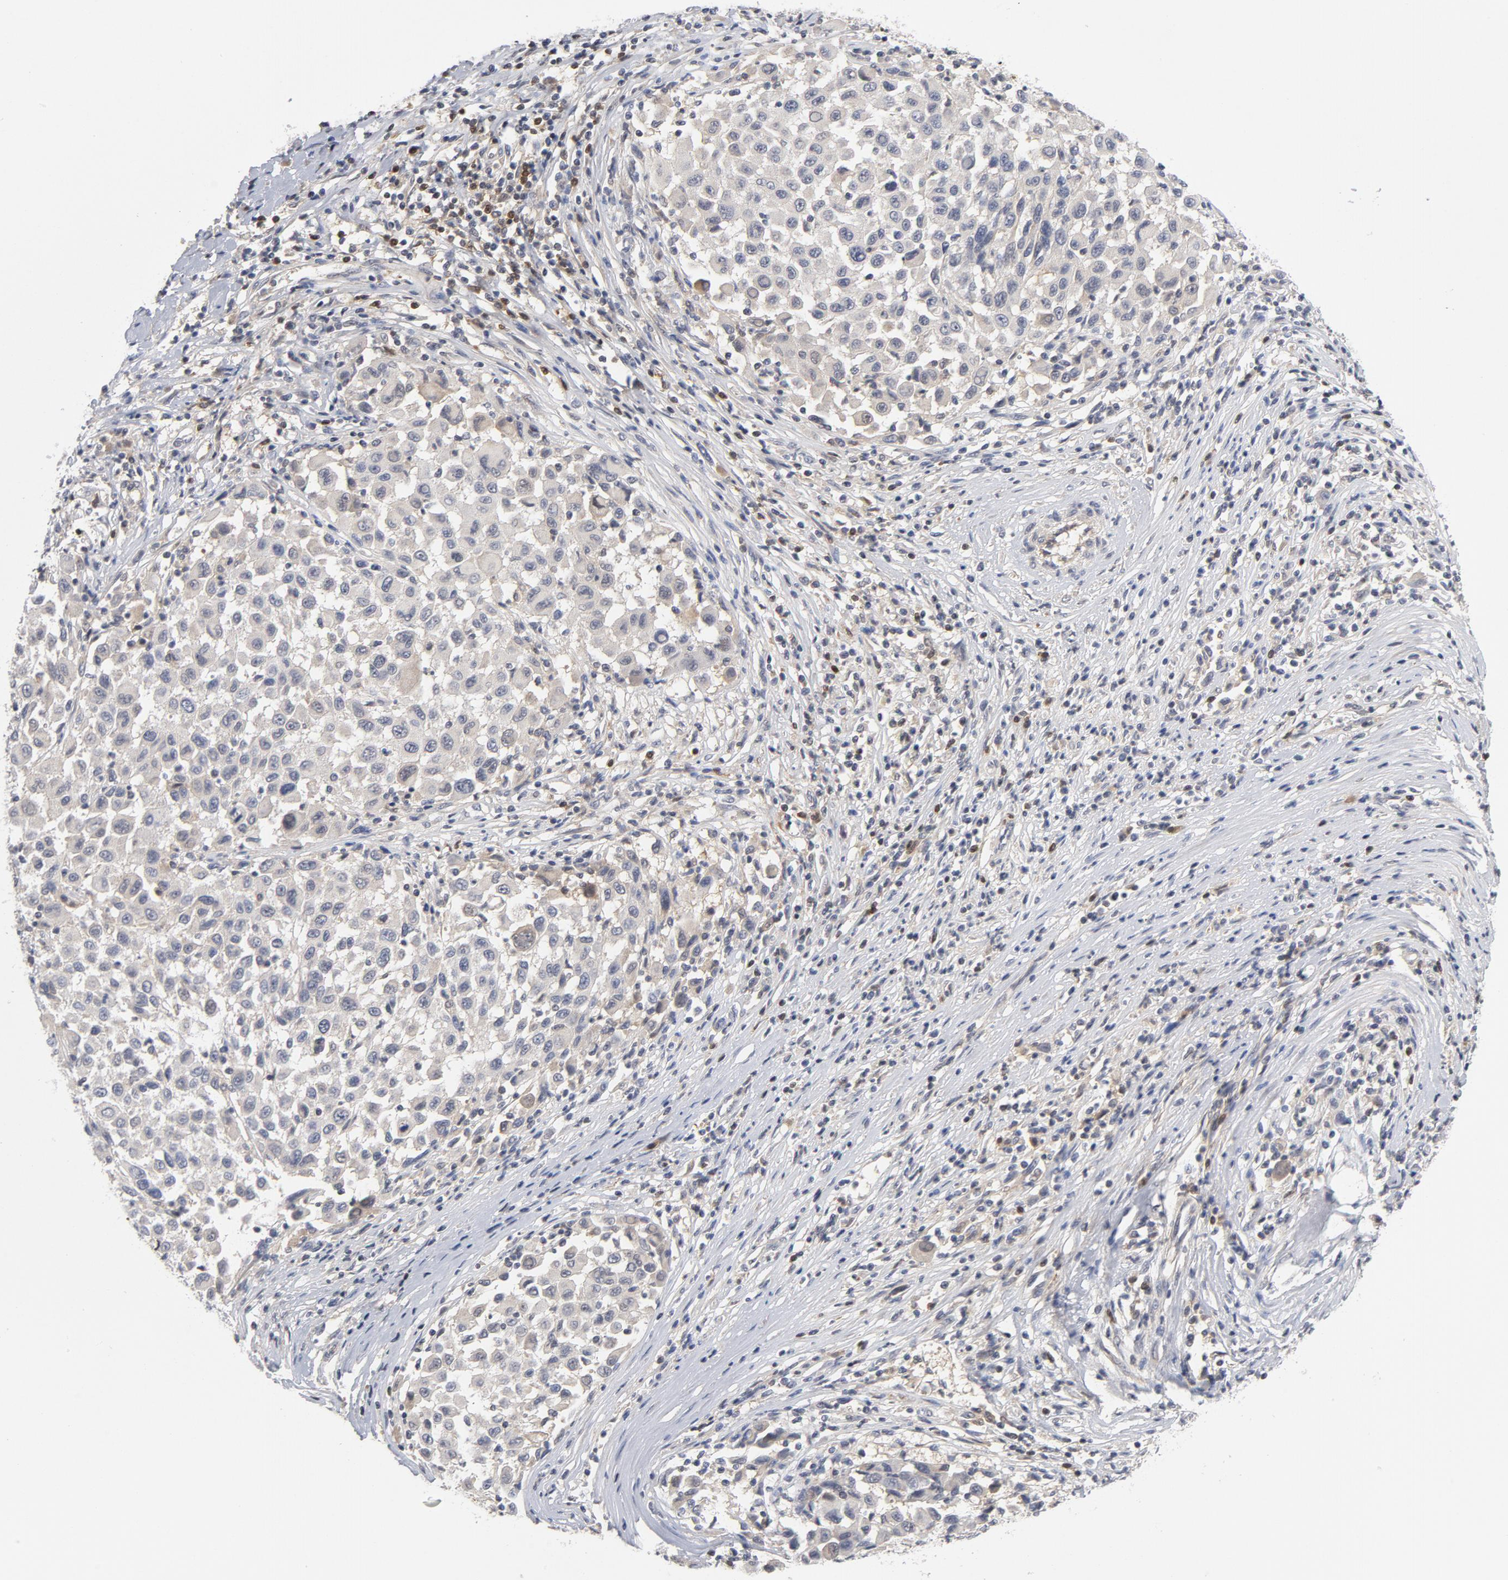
{"staining": {"intensity": "negative", "quantity": "none", "location": "none"}, "tissue": "melanoma", "cell_type": "Tumor cells", "image_type": "cancer", "snomed": [{"axis": "morphology", "description": "Malignant melanoma, Metastatic site"}, {"axis": "topography", "description": "Lymph node"}], "caption": "Human melanoma stained for a protein using immunohistochemistry (IHC) exhibits no expression in tumor cells.", "gene": "TRADD", "patient": {"sex": "male", "age": 61}}